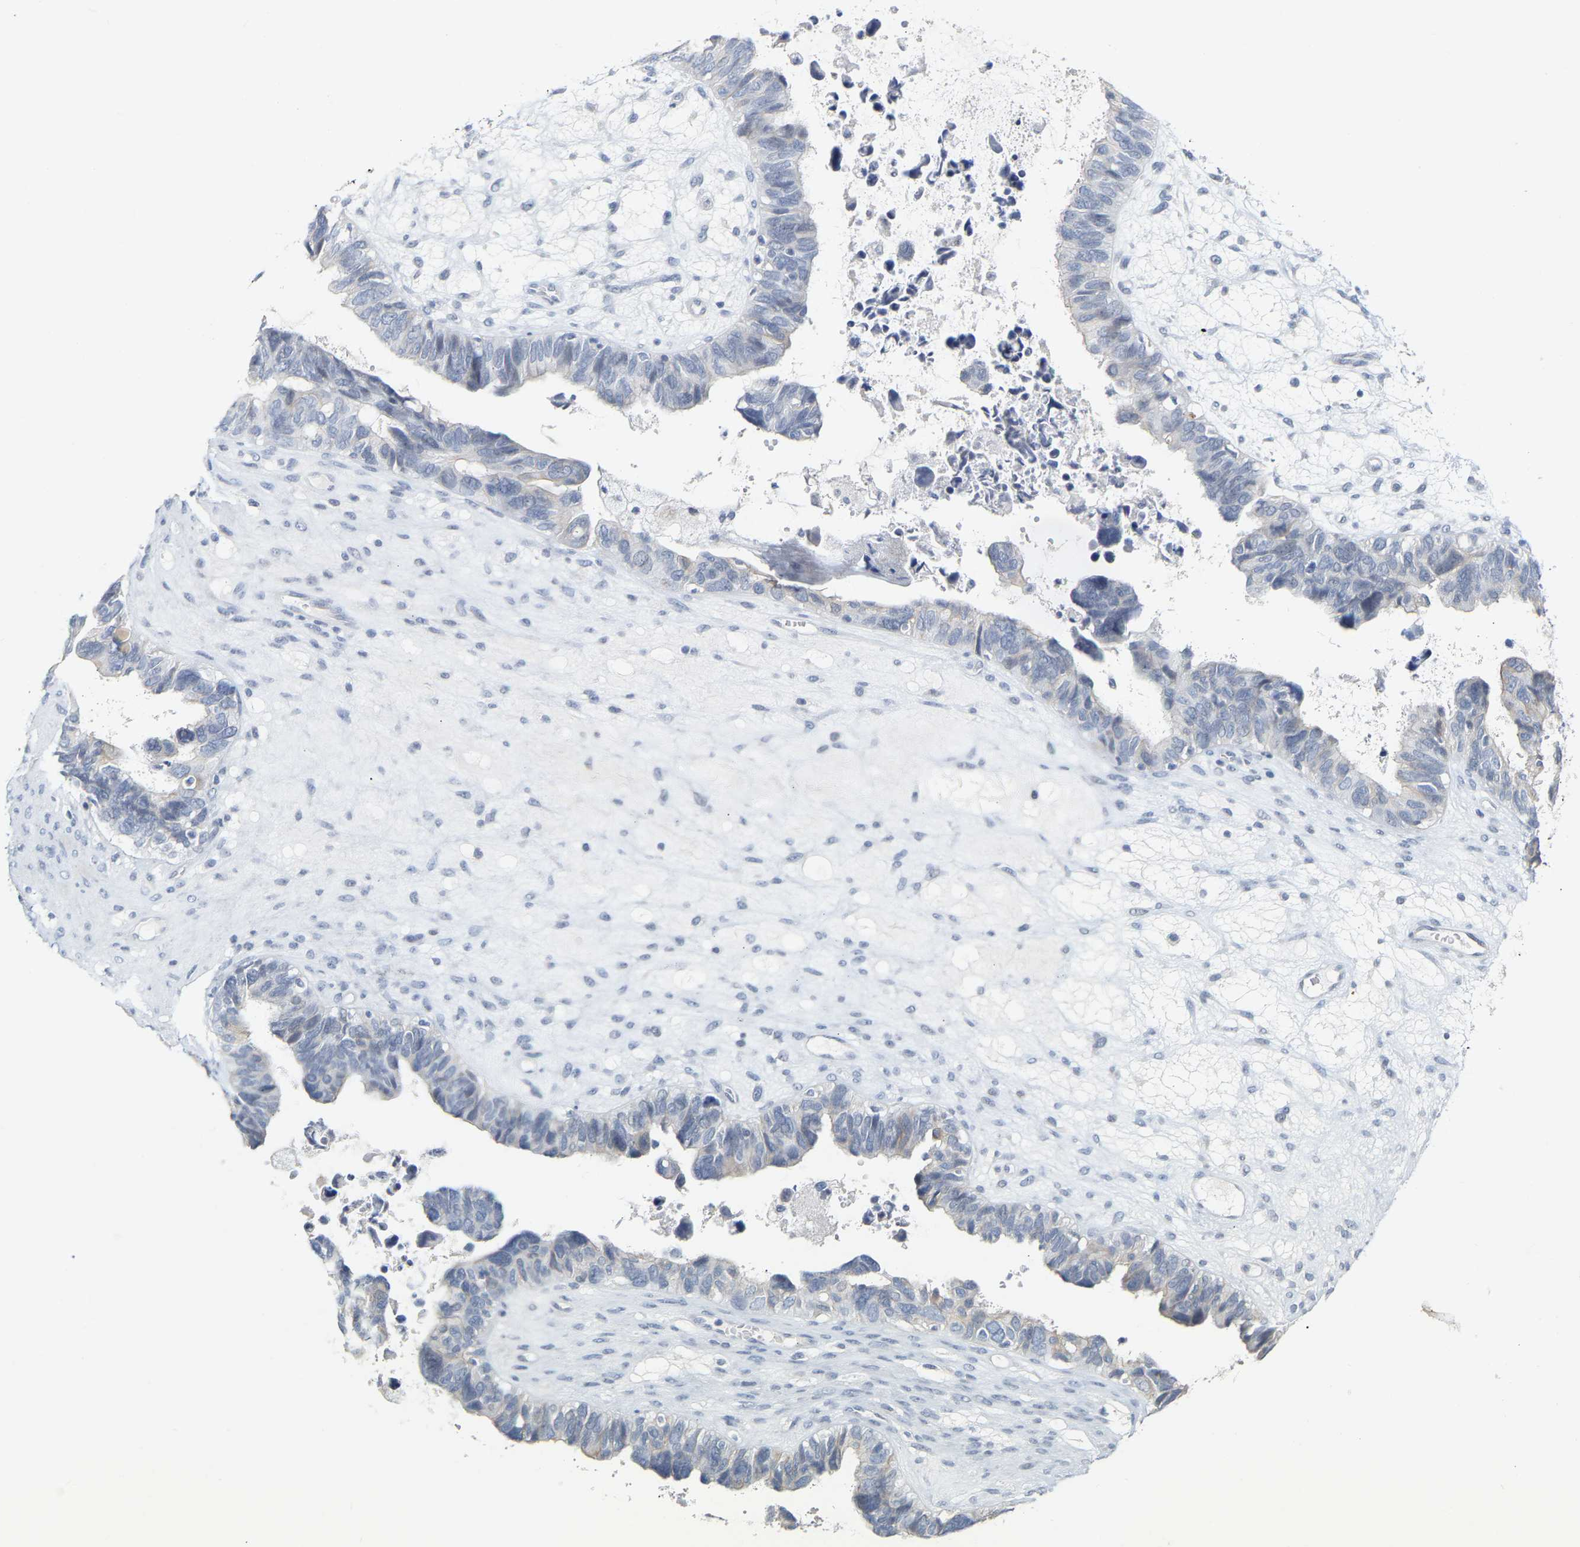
{"staining": {"intensity": "negative", "quantity": "none", "location": "none"}, "tissue": "ovarian cancer", "cell_type": "Tumor cells", "image_type": "cancer", "snomed": [{"axis": "morphology", "description": "Cystadenocarcinoma, serous, NOS"}, {"axis": "topography", "description": "Ovary"}], "caption": "The immunohistochemistry (IHC) image has no significant staining in tumor cells of ovarian serous cystadenocarcinoma tissue.", "gene": "KRT76", "patient": {"sex": "female", "age": 79}}